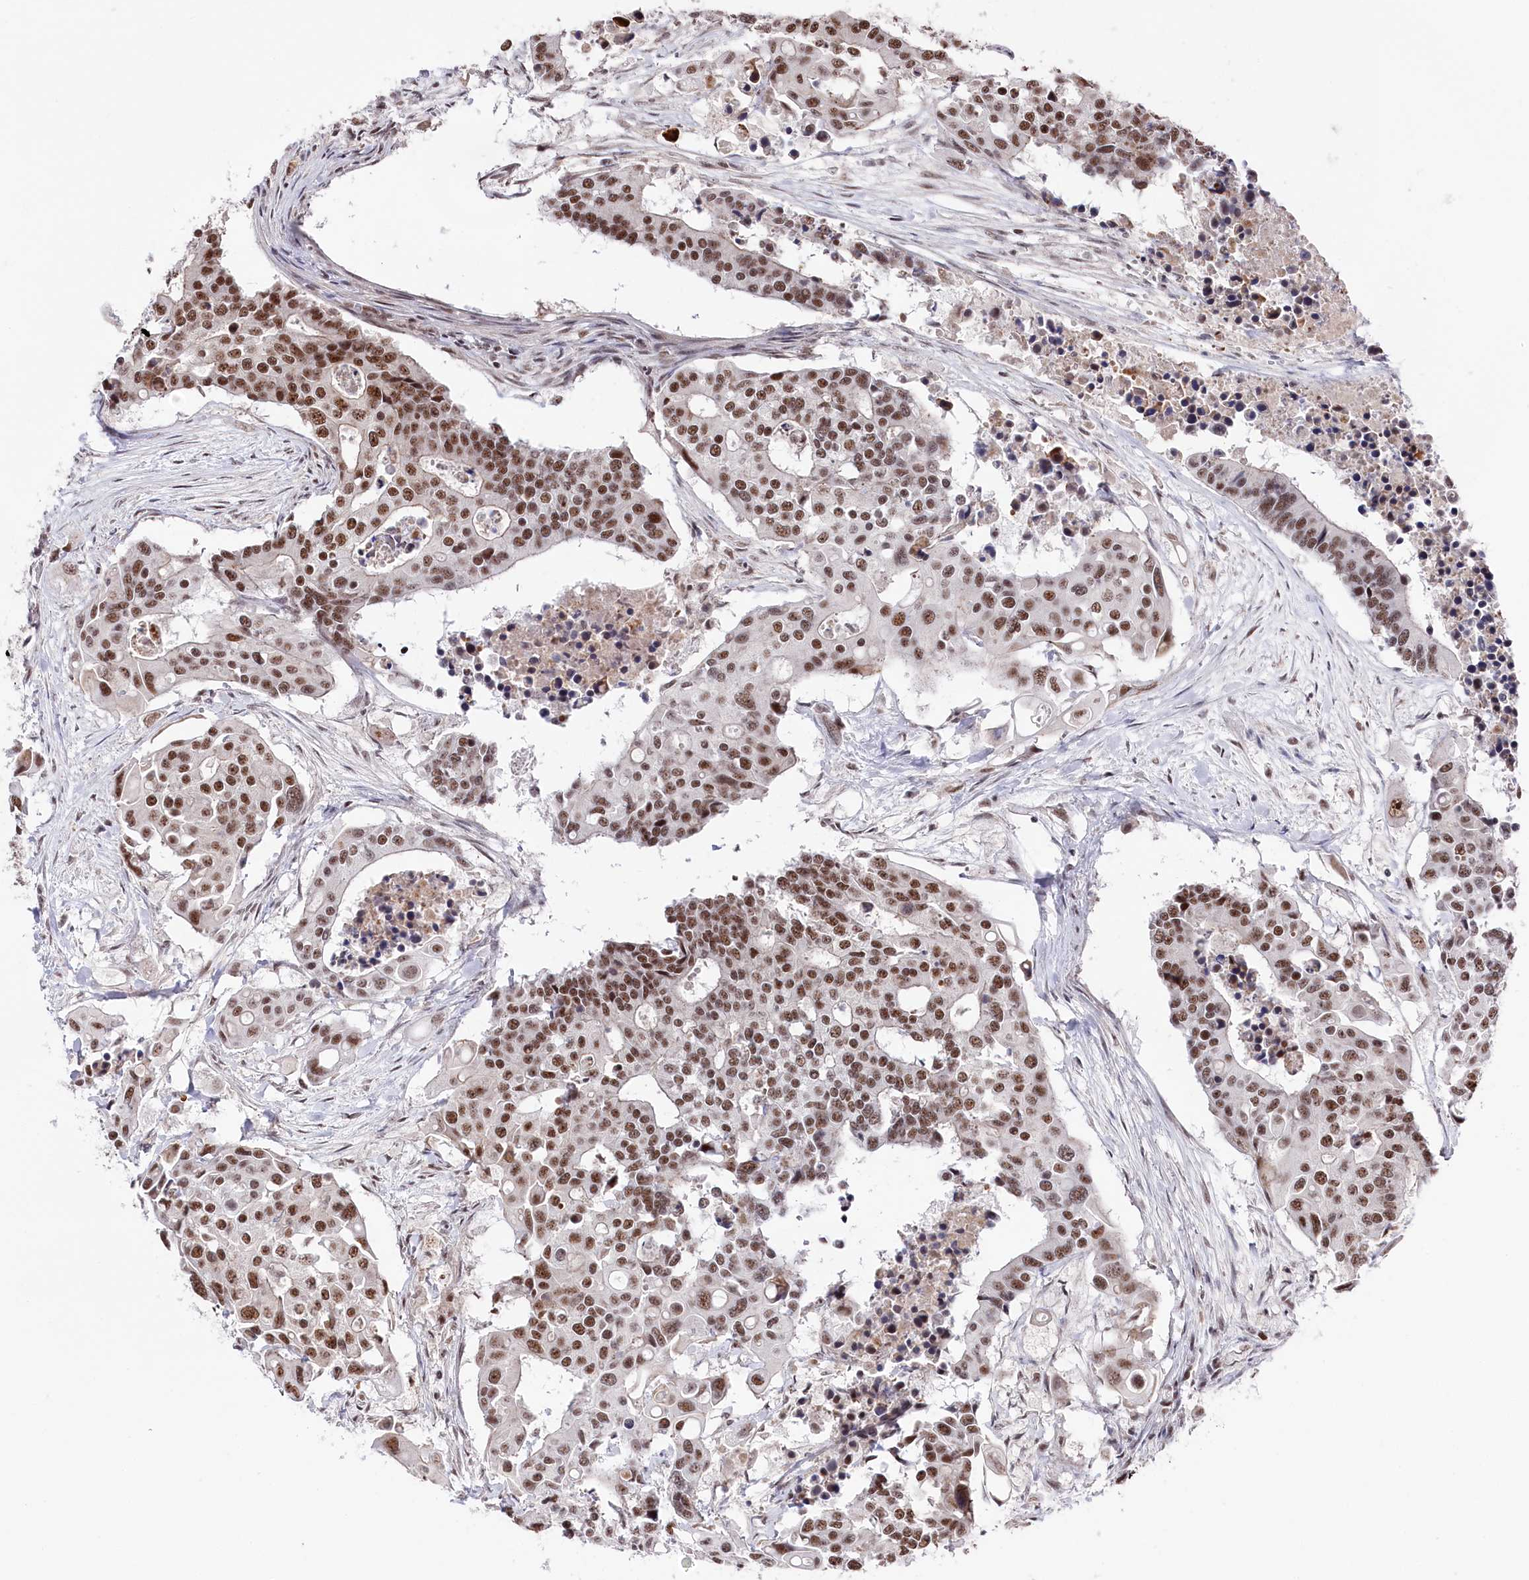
{"staining": {"intensity": "moderate", "quantity": ">75%", "location": "nuclear"}, "tissue": "colorectal cancer", "cell_type": "Tumor cells", "image_type": "cancer", "snomed": [{"axis": "morphology", "description": "Adenocarcinoma, NOS"}, {"axis": "topography", "description": "Colon"}], "caption": "Immunohistochemical staining of human colorectal cancer (adenocarcinoma) shows medium levels of moderate nuclear expression in approximately >75% of tumor cells. (DAB IHC with brightfield microscopy, high magnification).", "gene": "POLR2H", "patient": {"sex": "male", "age": 77}}